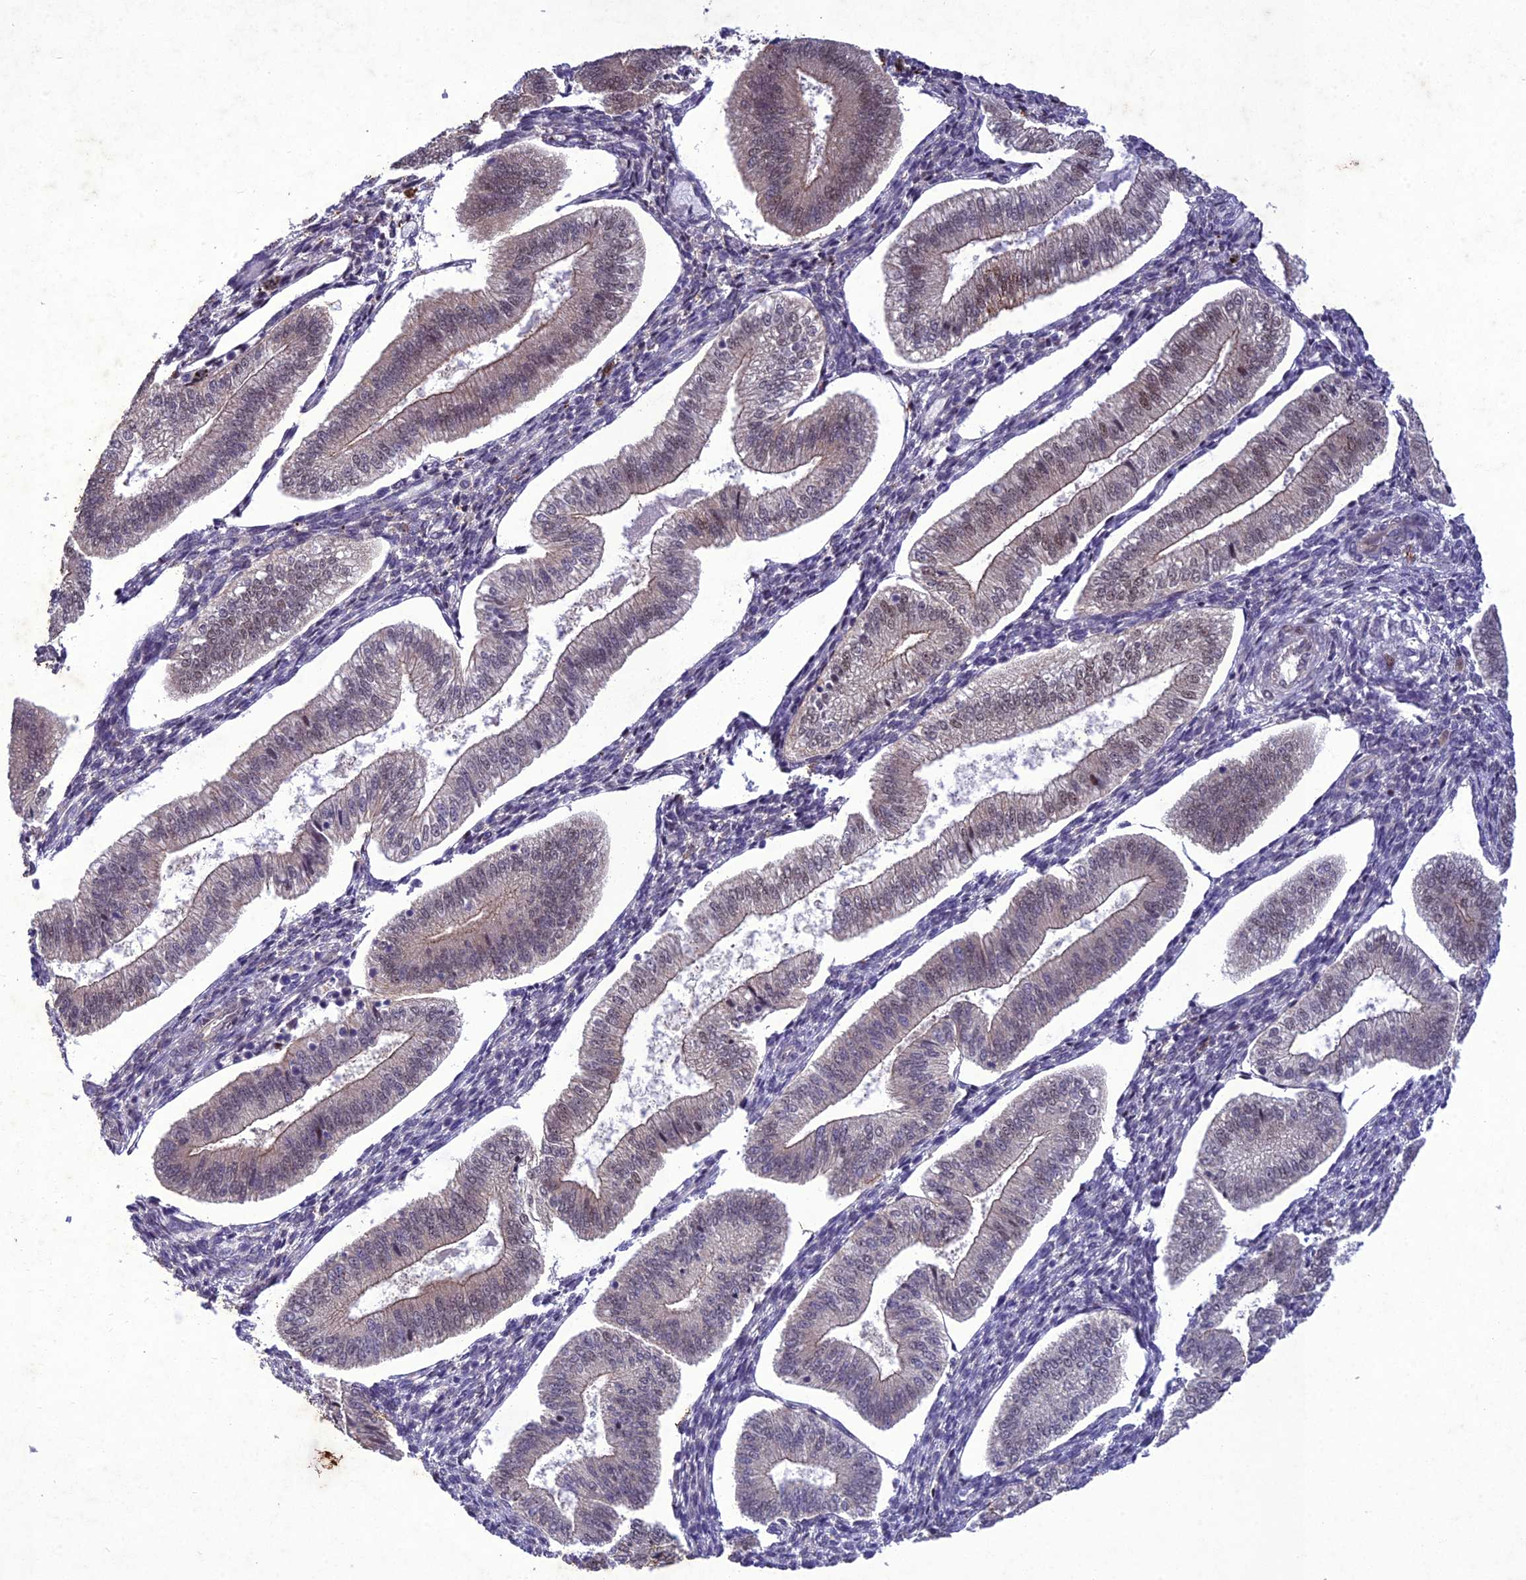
{"staining": {"intensity": "negative", "quantity": "none", "location": "none"}, "tissue": "endometrium", "cell_type": "Cells in endometrial stroma", "image_type": "normal", "snomed": [{"axis": "morphology", "description": "Normal tissue, NOS"}, {"axis": "topography", "description": "Endometrium"}], "caption": "Immunohistochemistry histopathology image of unremarkable endometrium: endometrium stained with DAB (3,3'-diaminobenzidine) exhibits no significant protein staining in cells in endometrial stroma. (Stains: DAB immunohistochemistry with hematoxylin counter stain, Microscopy: brightfield microscopy at high magnification).", "gene": "ANKRD52", "patient": {"sex": "female", "age": 34}}